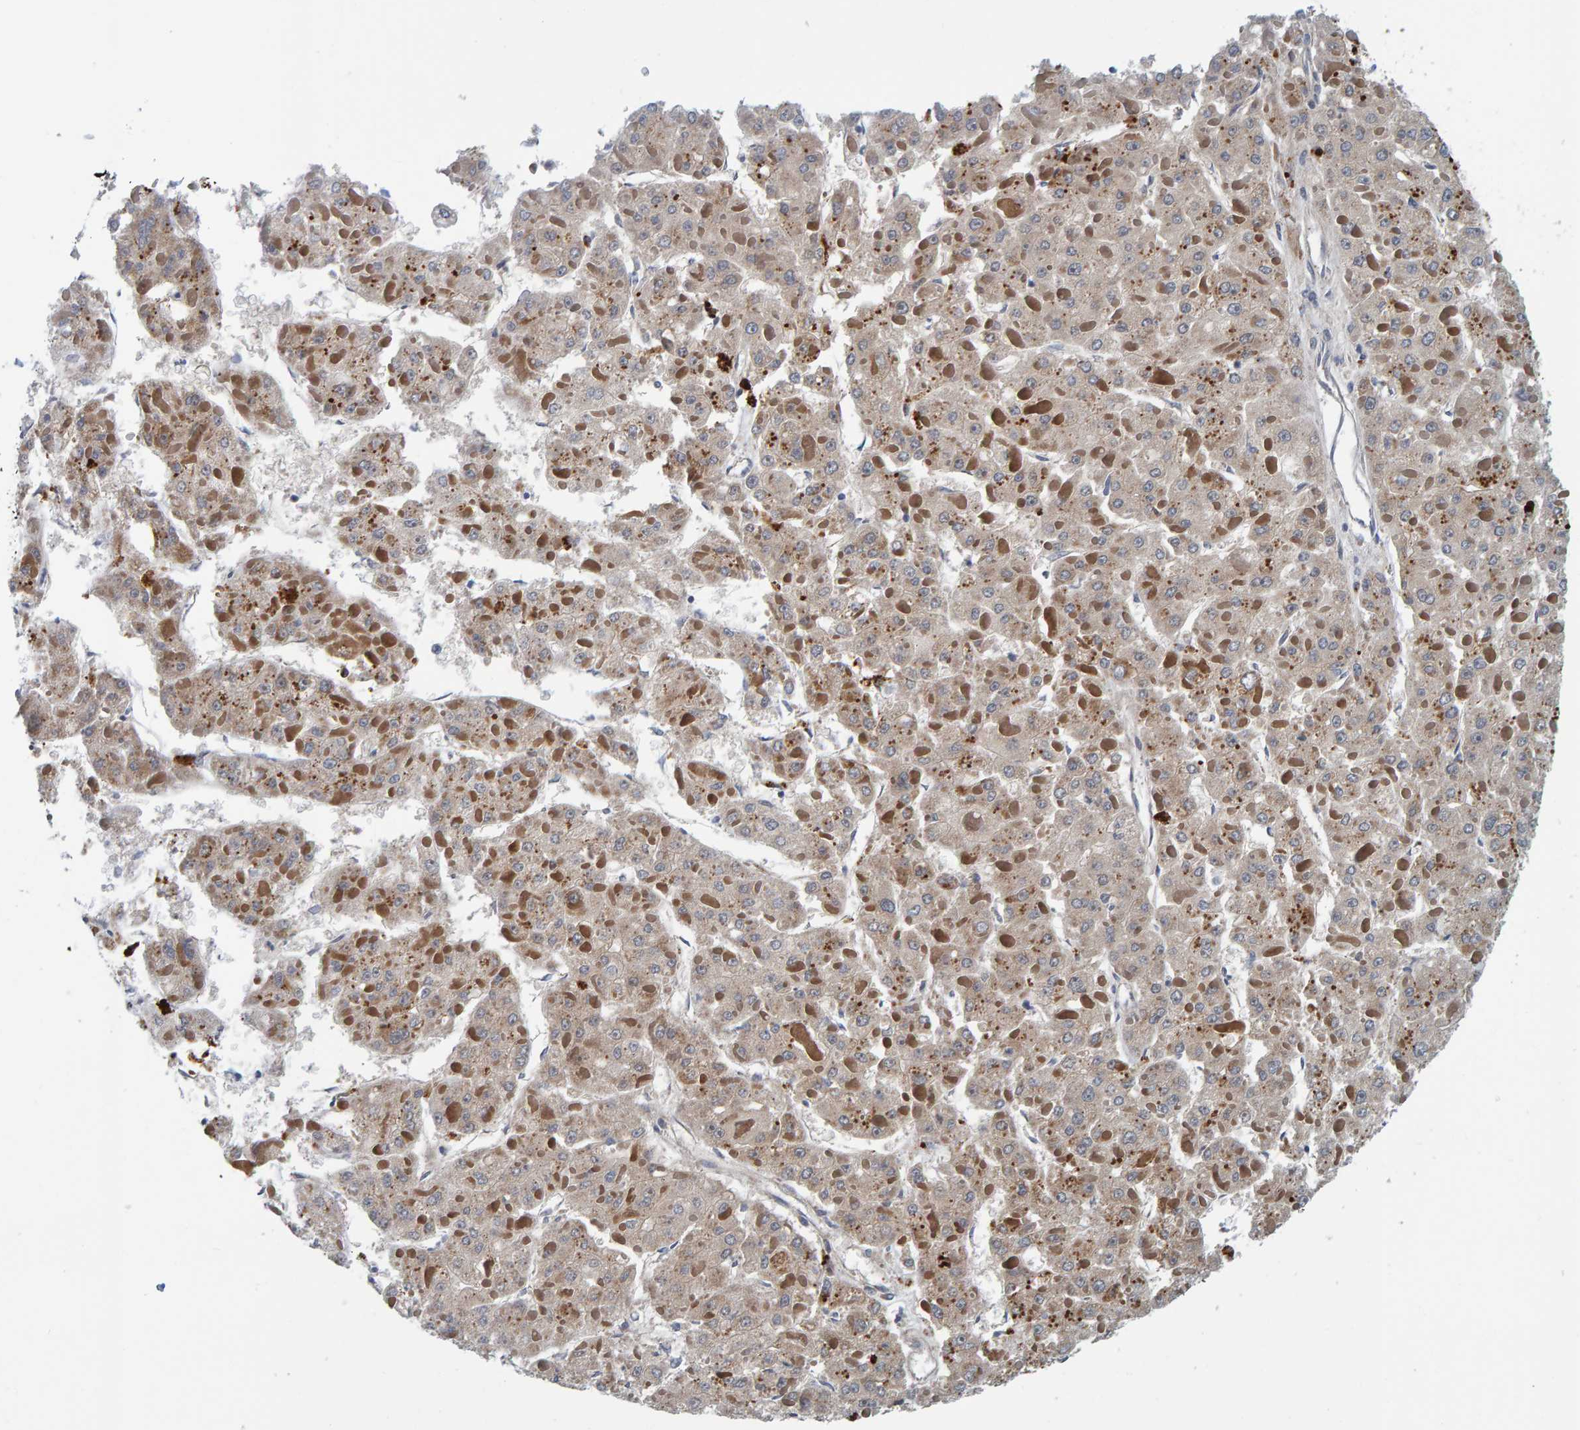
{"staining": {"intensity": "weak", "quantity": ">75%", "location": "cytoplasmic/membranous"}, "tissue": "liver cancer", "cell_type": "Tumor cells", "image_type": "cancer", "snomed": [{"axis": "morphology", "description": "Carcinoma, Hepatocellular, NOS"}, {"axis": "topography", "description": "Liver"}], "caption": "DAB immunohistochemical staining of human liver cancer exhibits weak cytoplasmic/membranous protein positivity in about >75% of tumor cells. (Brightfield microscopy of DAB IHC at high magnification).", "gene": "SCRN2", "patient": {"sex": "female", "age": 73}}